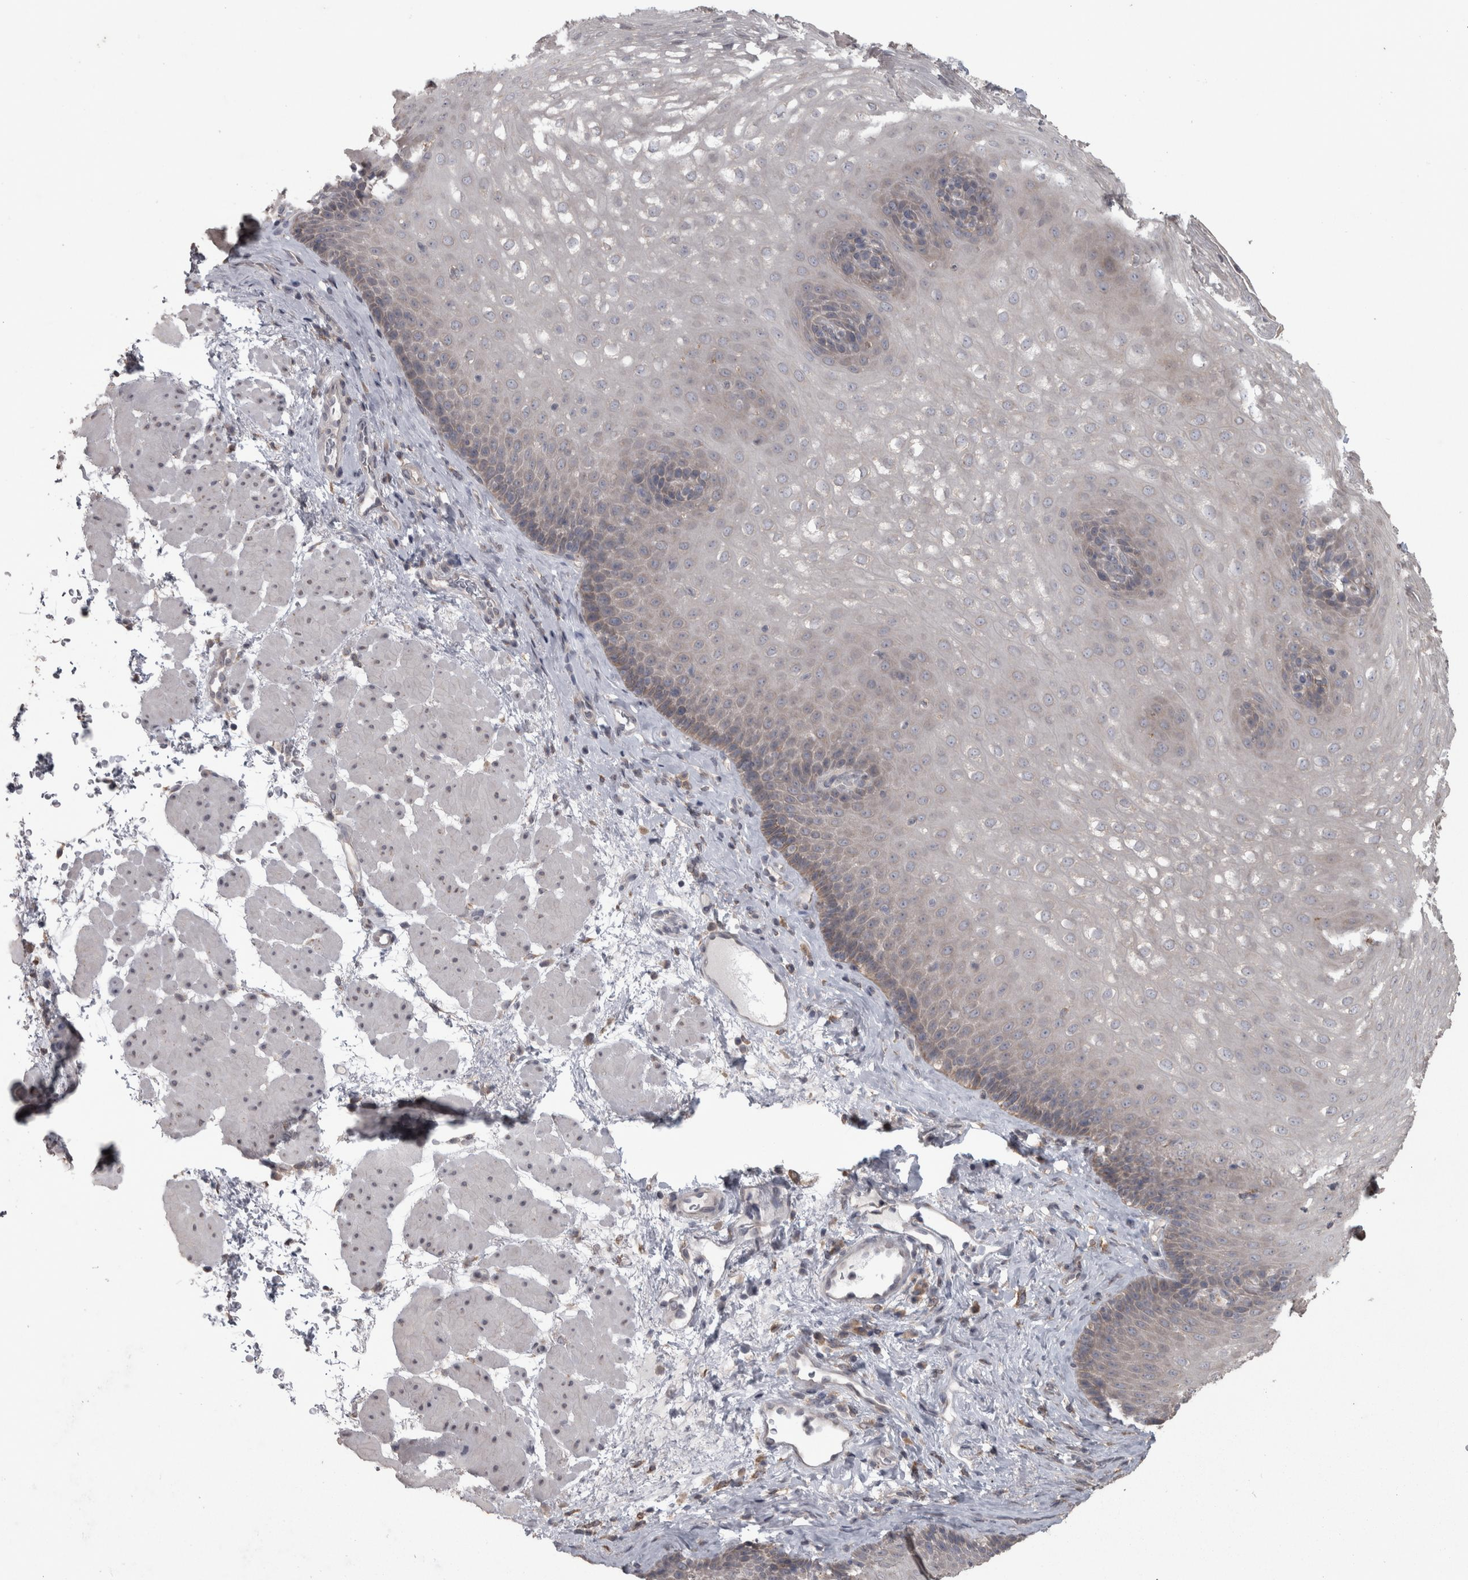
{"staining": {"intensity": "weak", "quantity": "<25%", "location": "cytoplasmic/membranous"}, "tissue": "esophagus", "cell_type": "Squamous epithelial cells", "image_type": "normal", "snomed": [{"axis": "morphology", "description": "Normal tissue, NOS"}, {"axis": "topography", "description": "Esophagus"}], "caption": "An IHC image of unremarkable esophagus is shown. There is no staining in squamous epithelial cells of esophagus. (DAB immunohistochemistry (IHC) visualized using brightfield microscopy, high magnification).", "gene": "RAB29", "patient": {"sex": "female", "age": 66}}